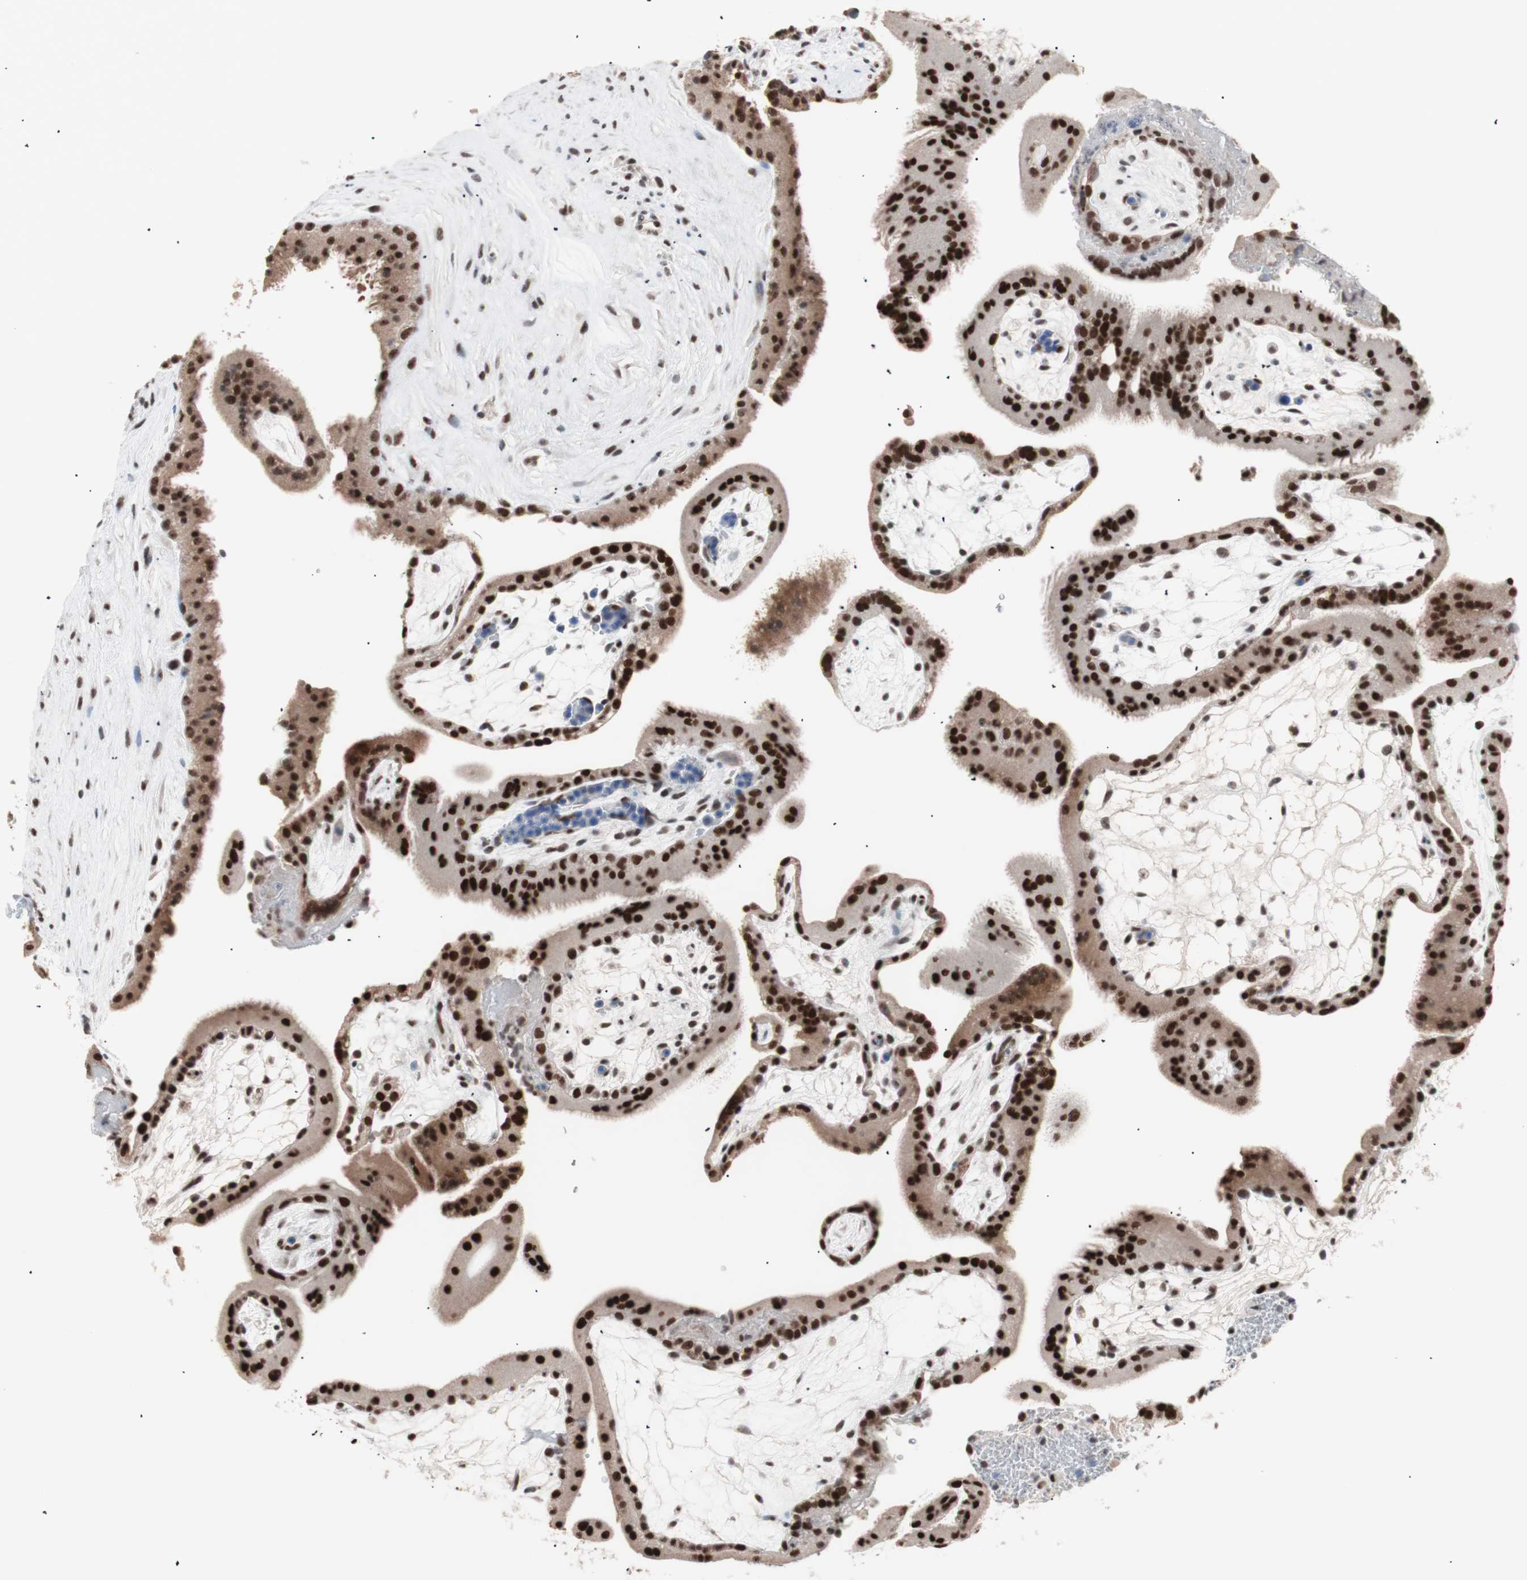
{"staining": {"intensity": "strong", "quantity": ">75%", "location": "nuclear"}, "tissue": "placenta", "cell_type": "Decidual cells", "image_type": "normal", "snomed": [{"axis": "morphology", "description": "Normal tissue, NOS"}, {"axis": "topography", "description": "Placenta"}], "caption": "Placenta stained for a protein (brown) exhibits strong nuclear positive expression in about >75% of decidual cells.", "gene": "LIG3", "patient": {"sex": "female", "age": 19}}